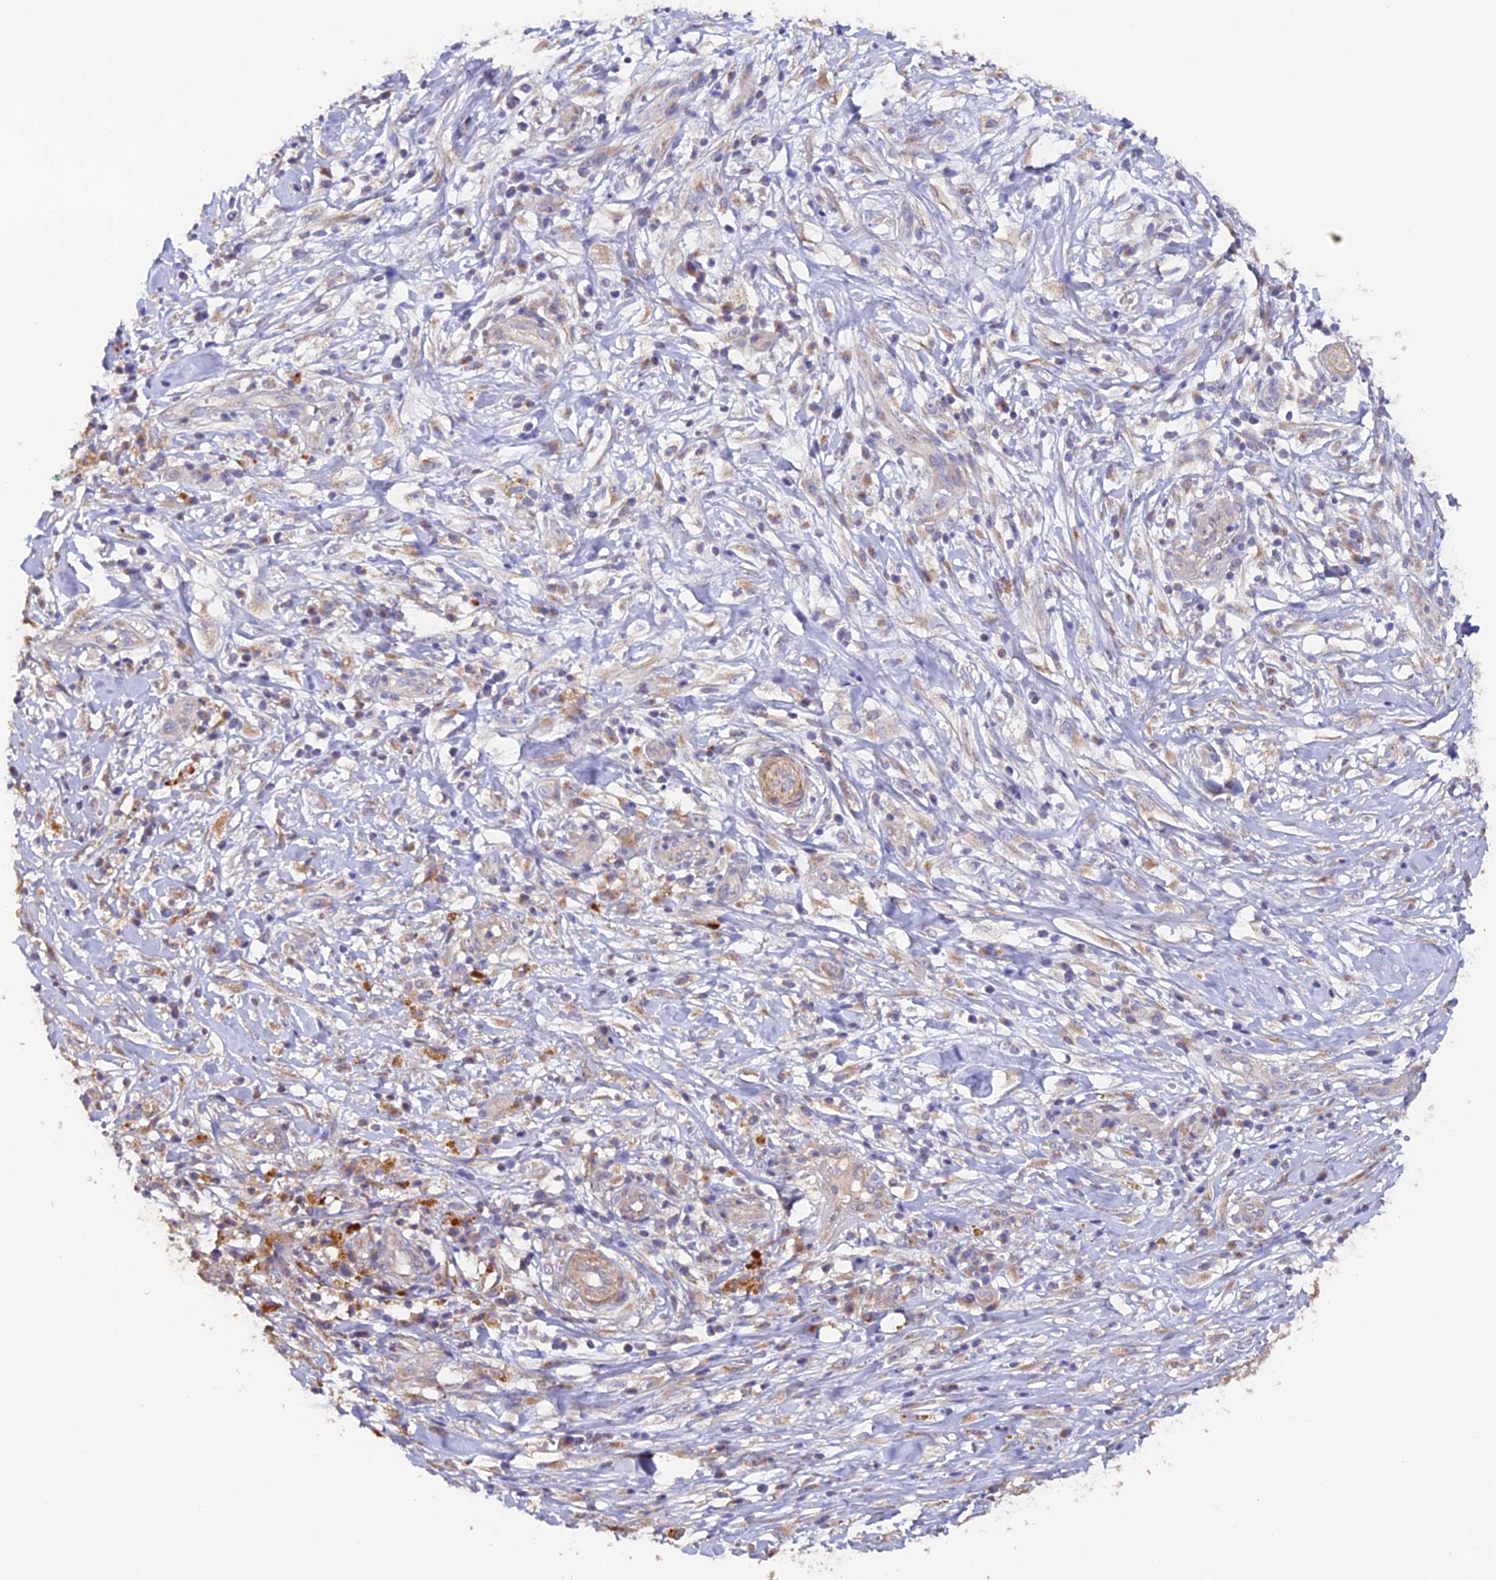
{"staining": {"intensity": "weak", "quantity": "<25%", "location": "cytoplasmic/membranous"}, "tissue": "melanoma", "cell_type": "Tumor cells", "image_type": "cancer", "snomed": [{"axis": "morphology", "description": "Necrosis, NOS"}, {"axis": "morphology", "description": "Malignant melanoma, NOS"}, {"axis": "topography", "description": "Skin"}], "caption": "DAB (3,3'-diaminobenzidine) immunohistochemical staining of malignant melanoma exhibits no significant staining in tumor cells. Brightfield microscopy of immunohistochemistry stained with DAB (3,3'-diaminobenzidine) (brown) and hematoxylin (blue), captured at high magnification.", "gene": "TANGO6", "patient": {"sex": "female", "age": 87}}